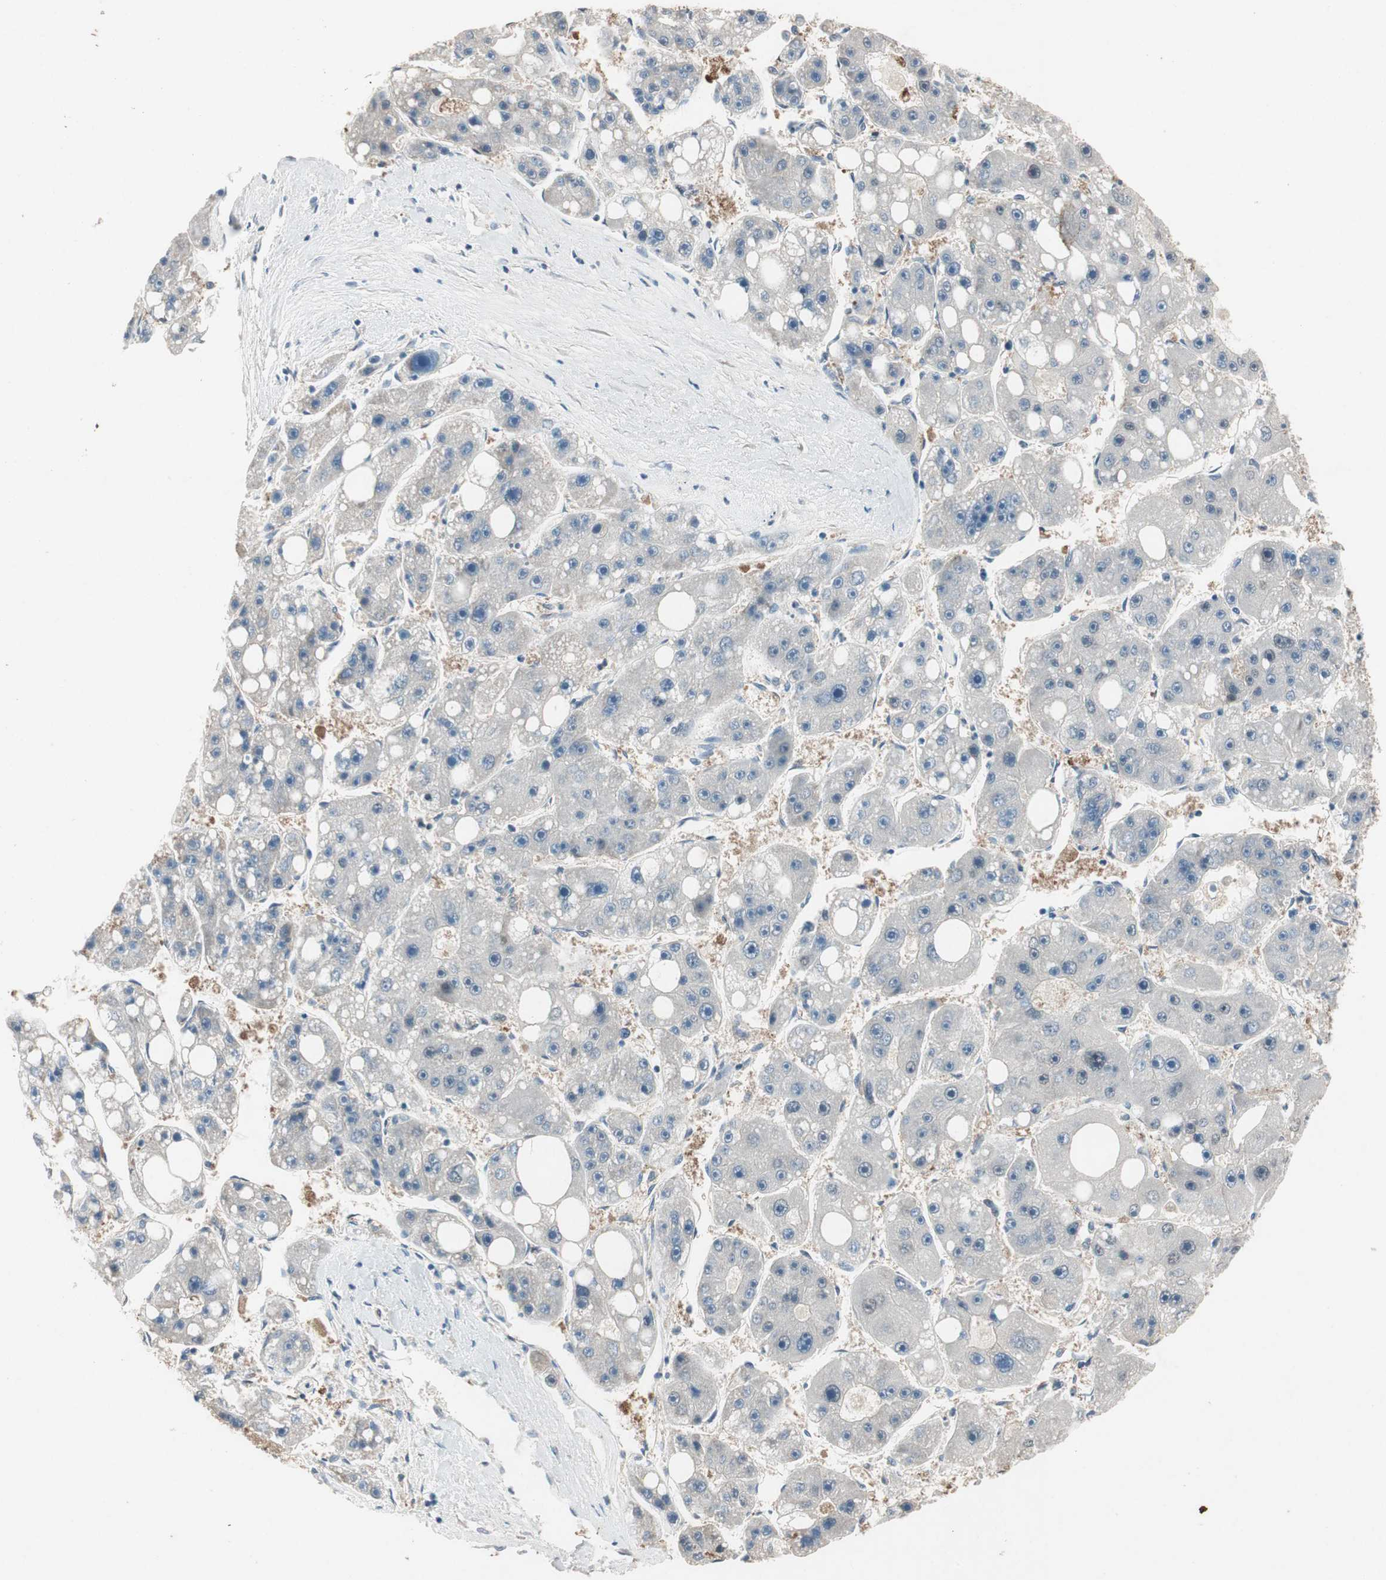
{"staining": {"intensity": "negative", "quantity": "none", "location": "none"}, "tissue": "liver cancer", "cell_type": "Tumor cells", "image_type": "cancer", "snomed": [{"axis": "morphology", "description": "Carcinoma, Hepatocellular, NOS"}, {"axis": "topography", "description": "Liver"}], "caption": "Immunohistochemistry (IHC) of human liver cancer (hepatocellular carcinoma) displays no positivity in tumor cells.", "gene": "SERPINB5", "patient": {"sex": "female", "age": 61}}